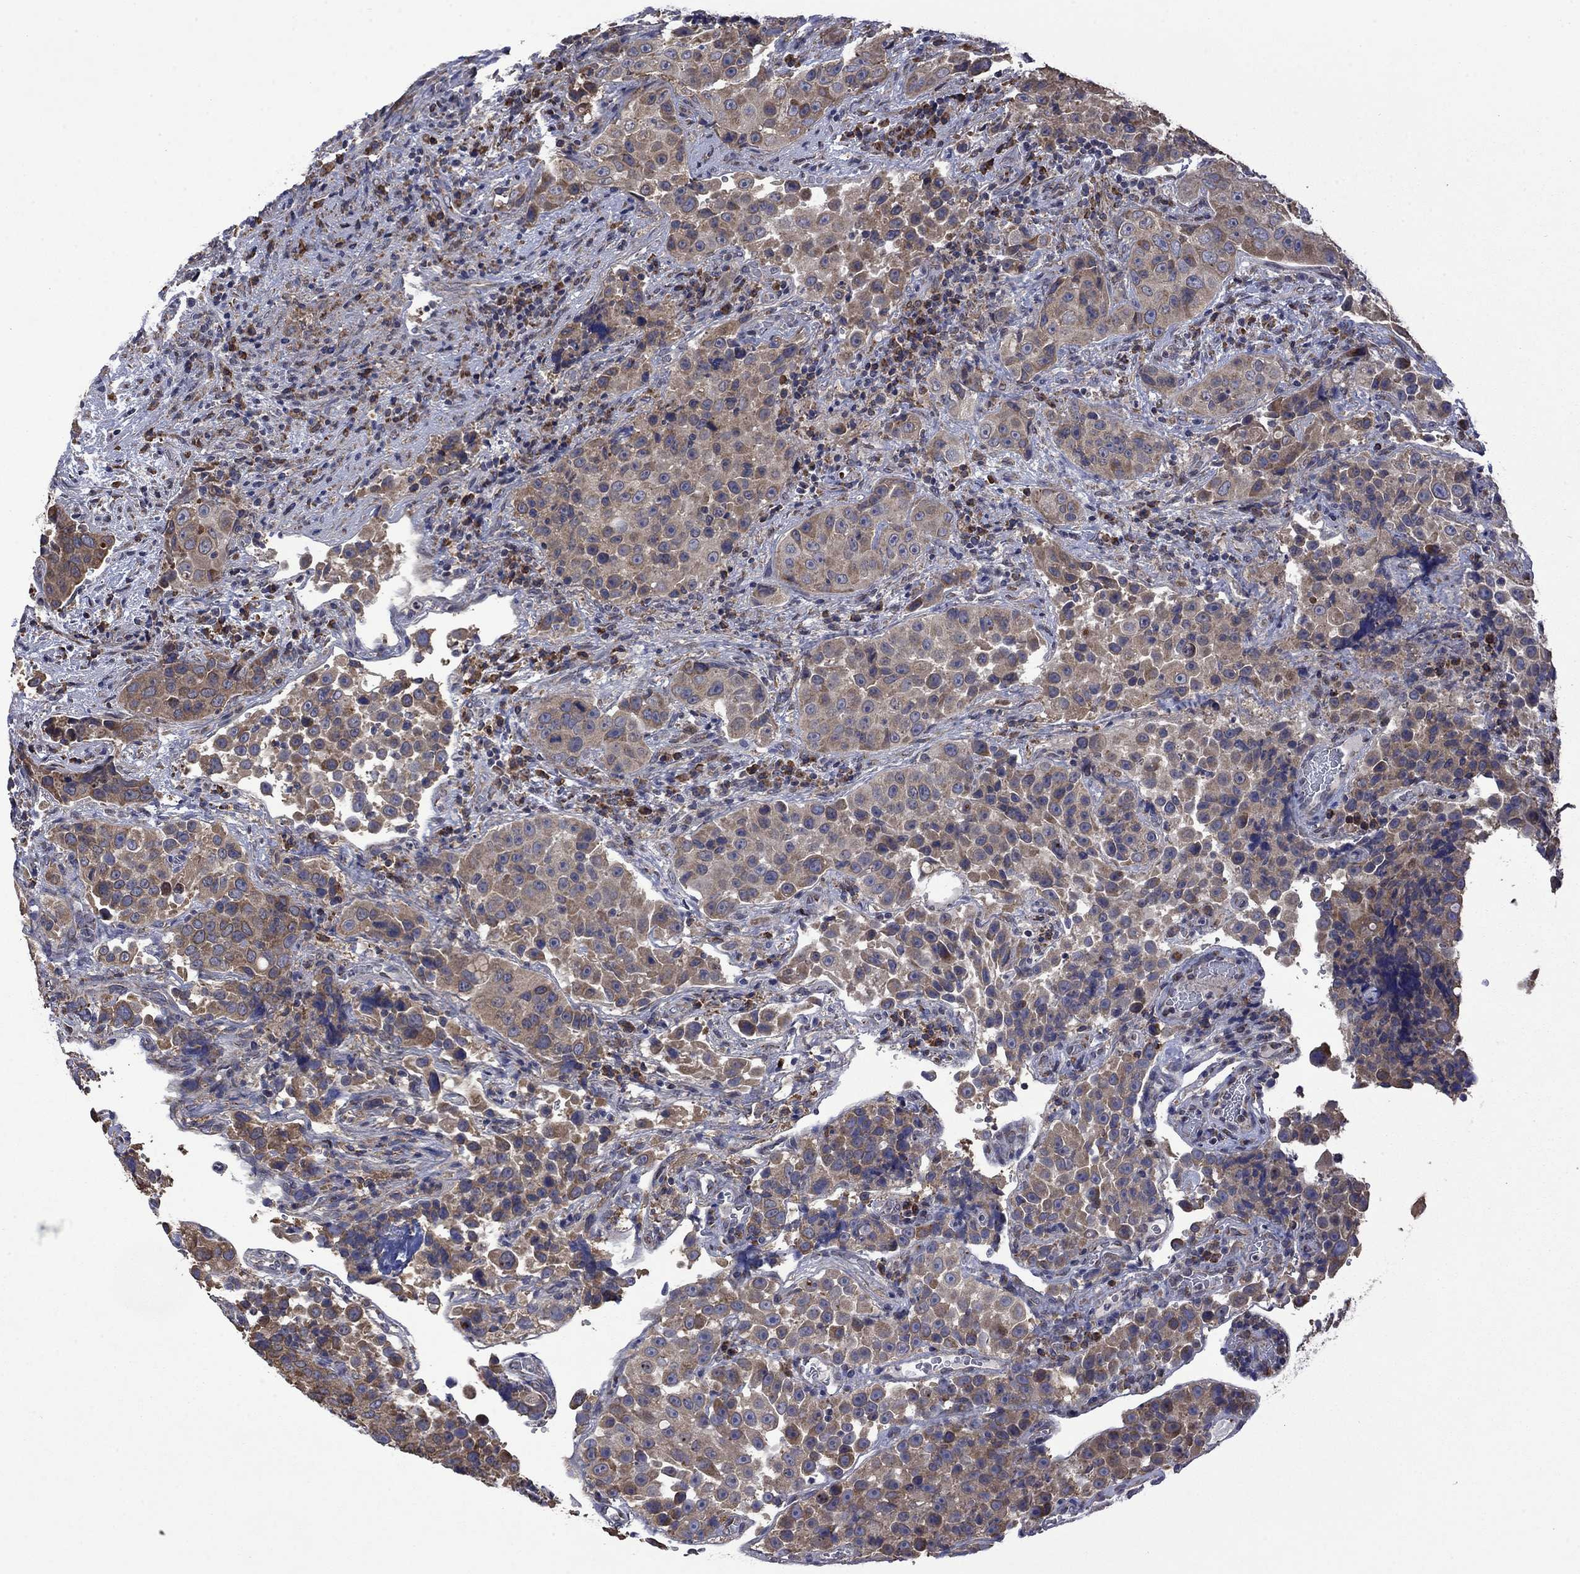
{"staining": {"intensity": "moderate", "quantity": ">75%", "location": "cytoplasmic/membranous"}, "tissue": "urothelial cancer", "cell_type": "Tumor cells", "image_type": "cancer", "snomed": [{"axis": "morphology", "description": "Urothelial carcinoma, NOS"}, {"axis": "topography", "description": "Urinary bladder"}], "caption": "Immunohistochemical staining of urothelial cancer shows medium levels of moderate cytoplasmic/membranous expression in approximately >75% of tumor cells. (Brightfield microscopy of DAB IHC at high magnification).", "gene": "FURIN", "patient": {"sex": "male", "age": 52}}